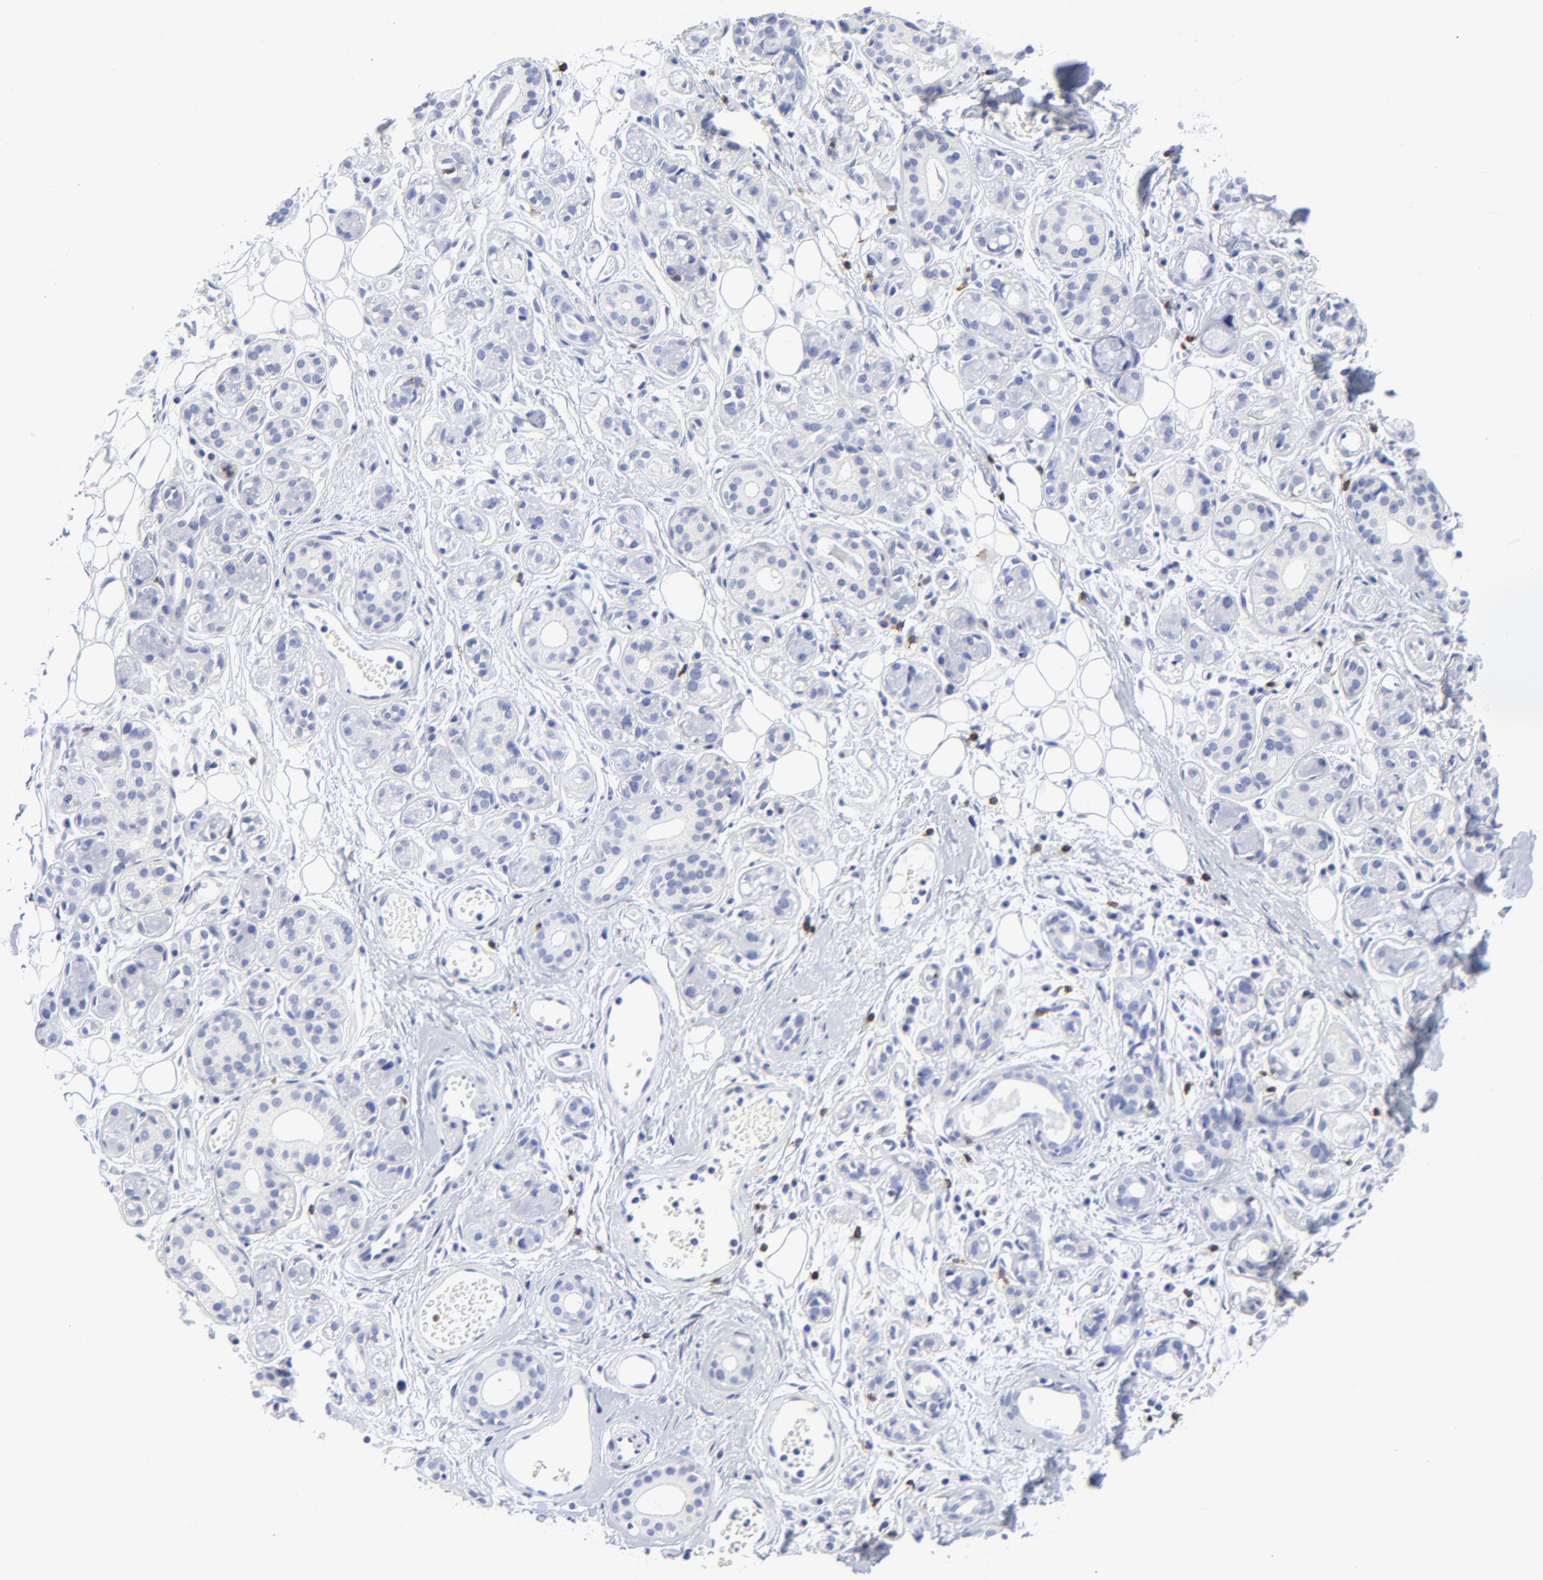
{"staining": {"intensity": "negative", "quantity": "none", "location": "none"}, "tissue": "salivary gland", "cell_type": "Glandular cells", "image_type": "normal", "snomed": [{"axis": "morphology", "description": "Normal tissue, NOS"}, {"axis": "topography", "description": "Salivary gland"}], "caption": "High power microscopy histopathology image of an immunohistochemistry (IHC) photomicrograph of normal salivary gland, revealing no significant expression in glandular cells.", "gene": "LCK", "patient": {"sex": "male", "age": 54}}